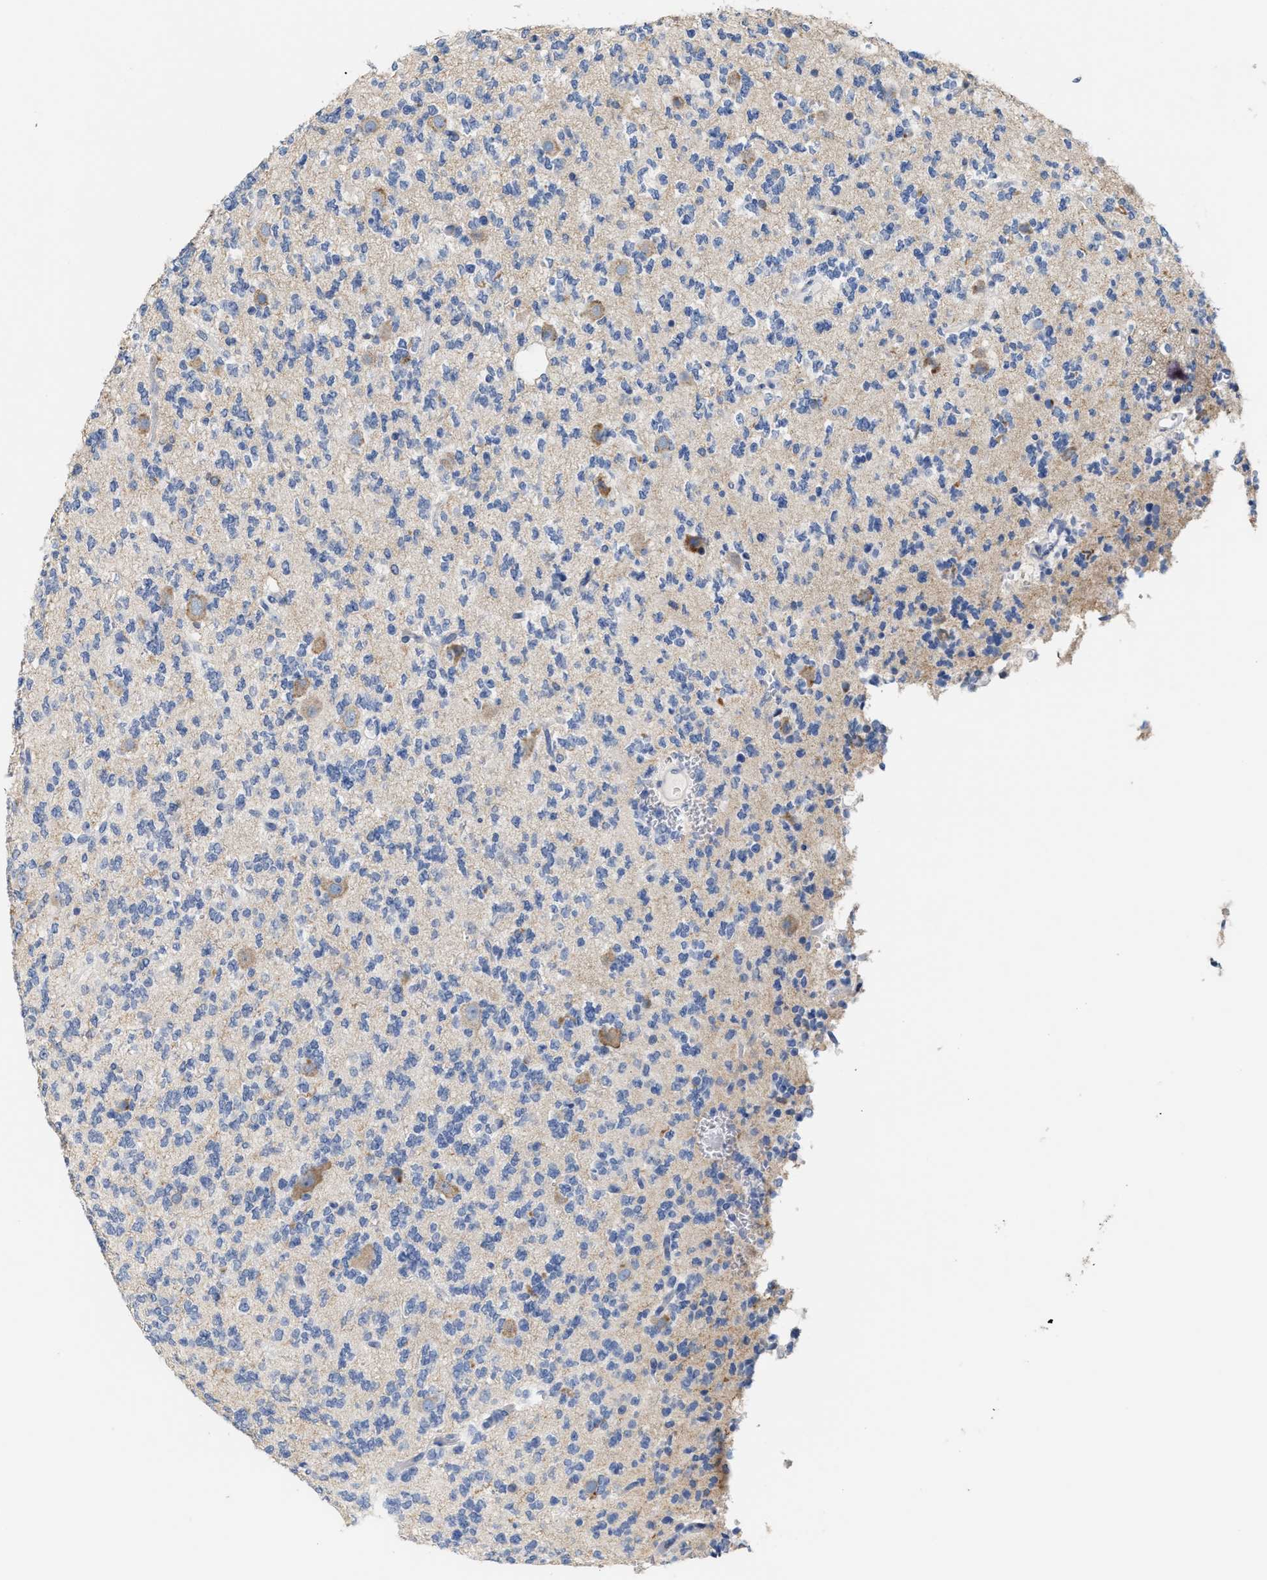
{"staining": {"intensity": "moderate", "quantity": "<25%", "location": "cytoplasmic/membranous"}, "tissue": "glioma", "cell_type": "Tumor cells", "image_type": "cancer", "snomed": [{"axis": "morphology", "description": "Glioma, malignant, Low grade"}, {"axis": "topography", "description": "Brain"}], "caption": "Immunohistochemical staining of human malignant glioma (low-grade) displays low levels of moderate cytoplasmic/membranous positivity in about <25% of tumor cells.", "gene": "RYR2", "patient": {"sex": "male", "age": 38}}